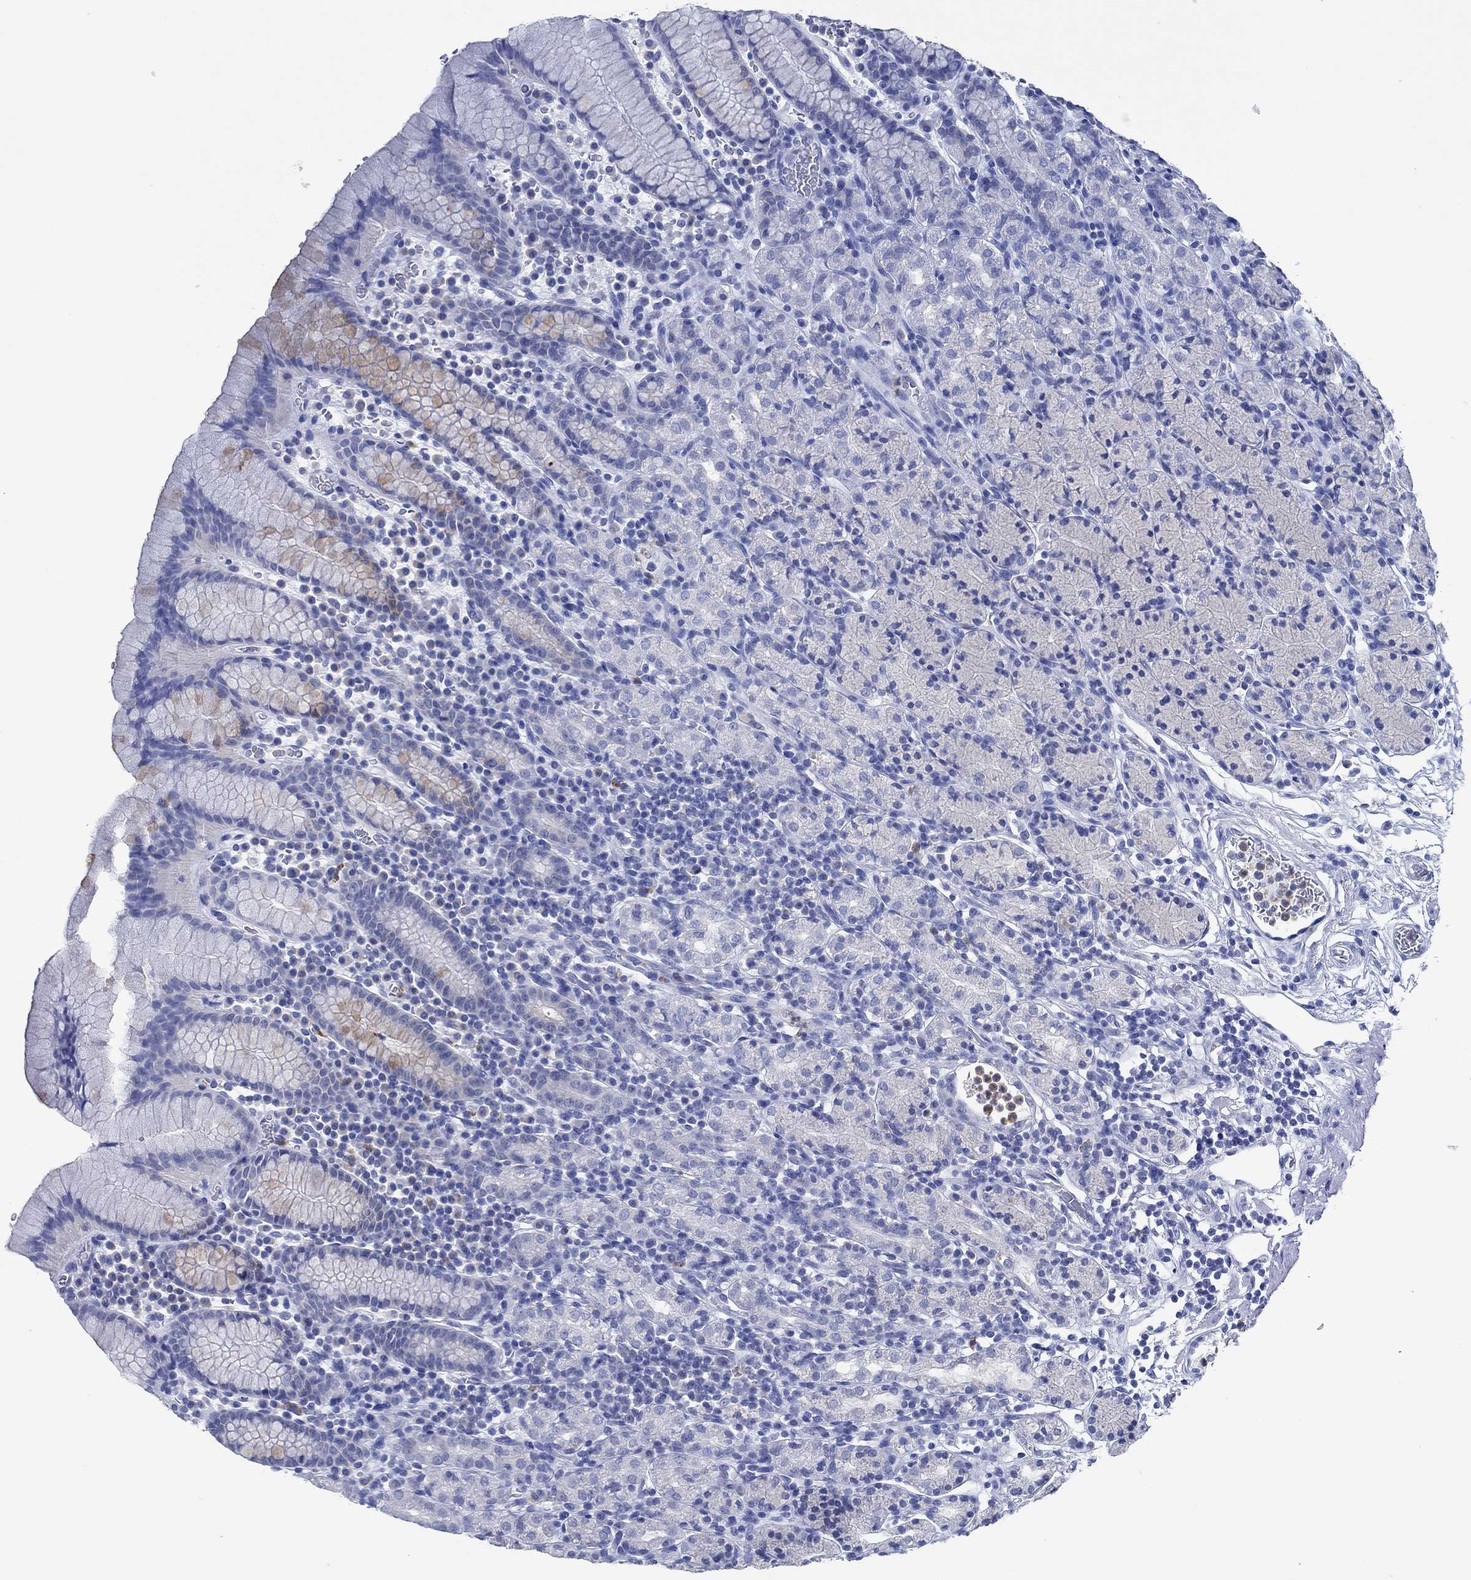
{"staining": {"intensity": "weak", "quantity": "<25%", "location": "cytoplasmic/membranous"}, "tissue": "stomach", "cell_type": "Glandular cells", "image_type": "normal", "snomed": [{"axis": "morphology", "description": "Normal tissue, NOS"}, {"axis": "topography", "description": "Stomach, upper"}, {"axis": "topography", "description": "Stomach"}], "caption": "Immunohistochemistry histopathology image of benign stomach: human stomach stained with DAB reveals no significant protein positivity in glandular cells.", "gene": "ZNF671", "patient": {"sex": "male", "age": 62}}